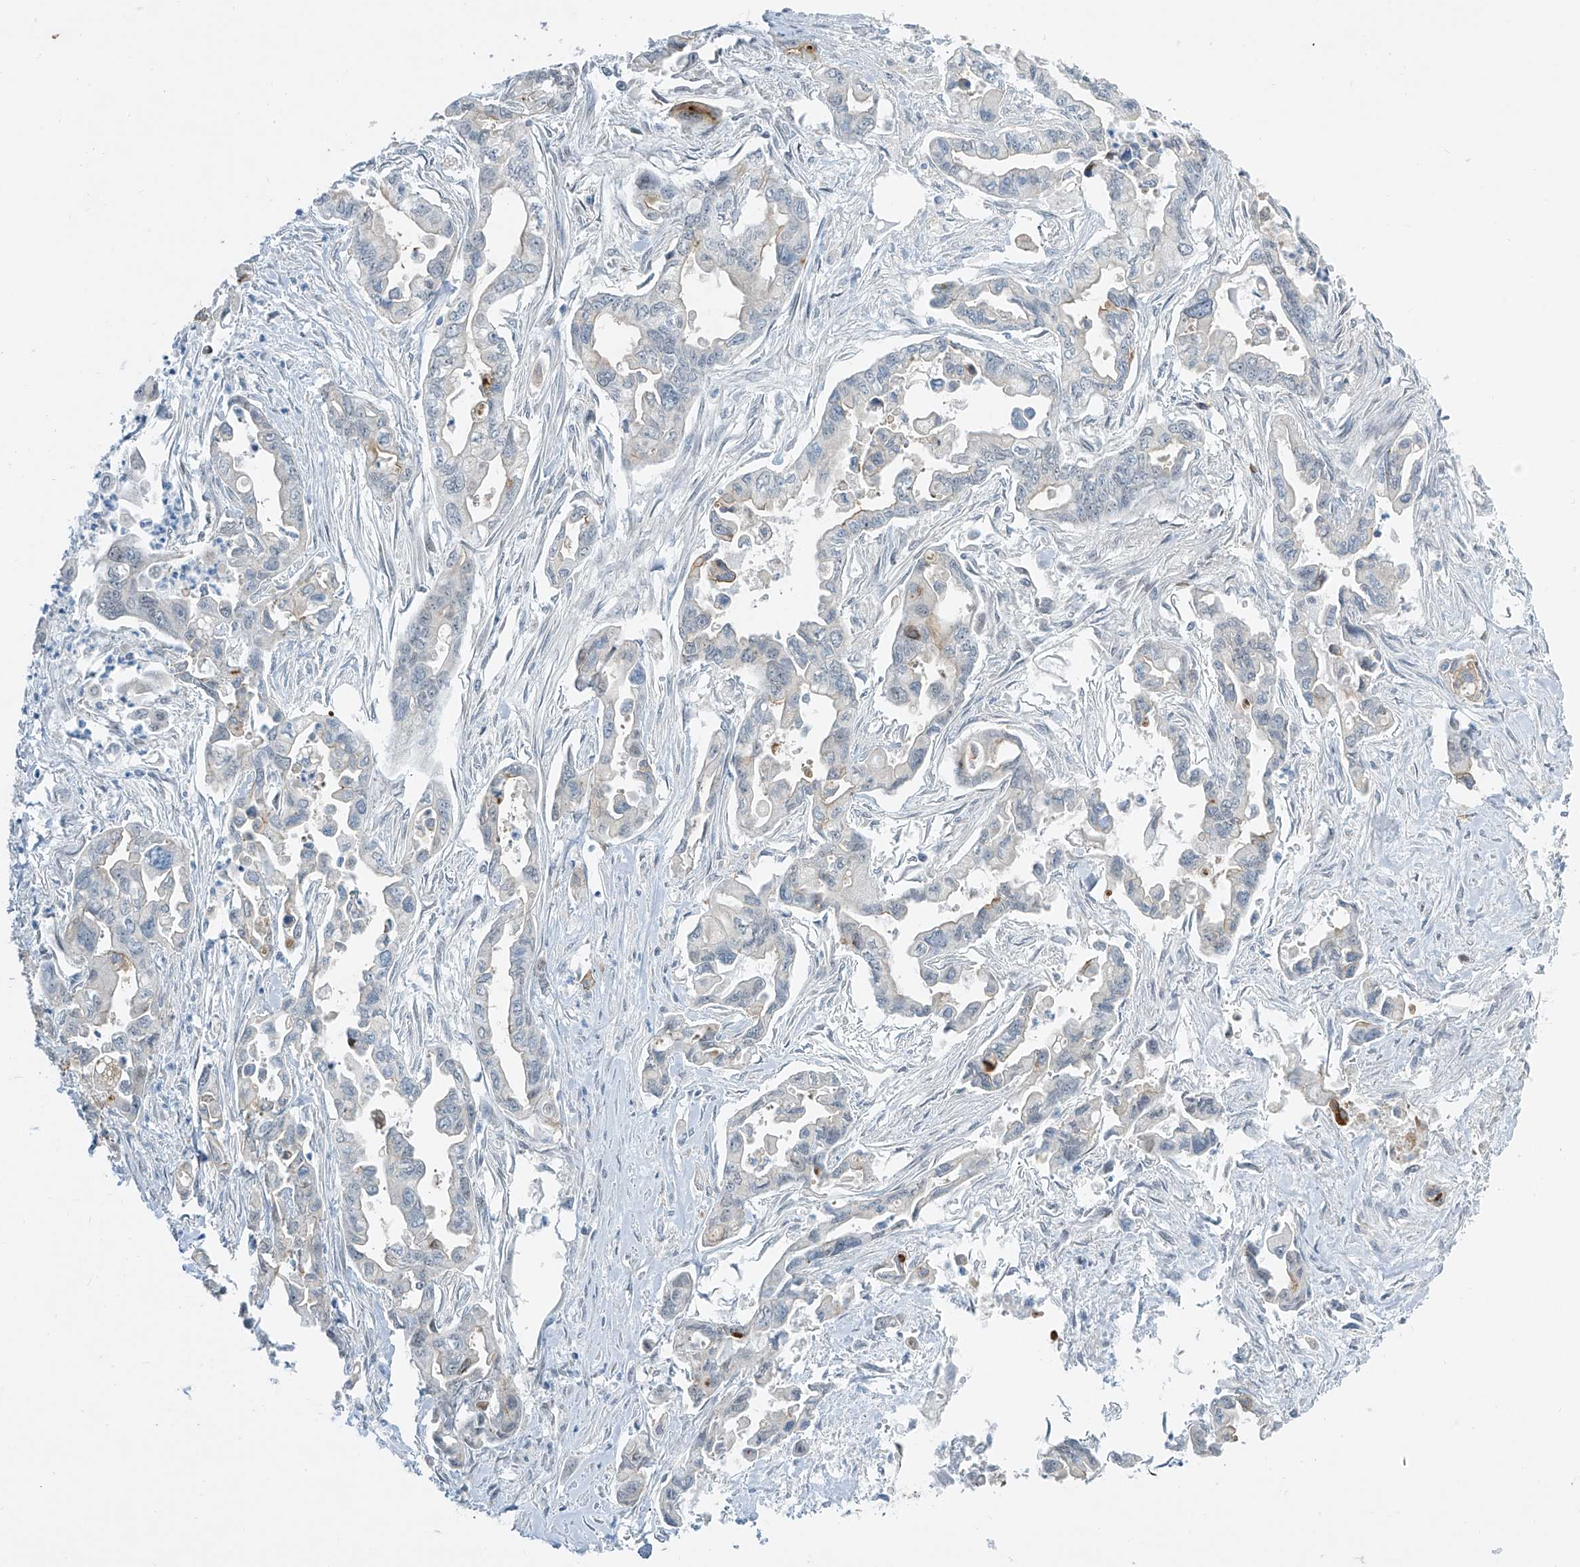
{"staining": {"intensity": "negative", "quantity": "none", "location": "none"}, "tissue": "pancreatic cancer", "cell_type": "Tumor cells", "image_type": "cancer", "snomed": [{"axis": "morphology", "description": "Adenocarcinoma, NOS"}, {"axis": "topography", "description": "Pancreas"}], "caption": "IHC photomicrograph of pancreatic adenocarcinoma stained for a protein (brown), which reveals no staining in tumor cells.", "gene": "SMDT1", "patient": {"sex": "male", "age": 70}}